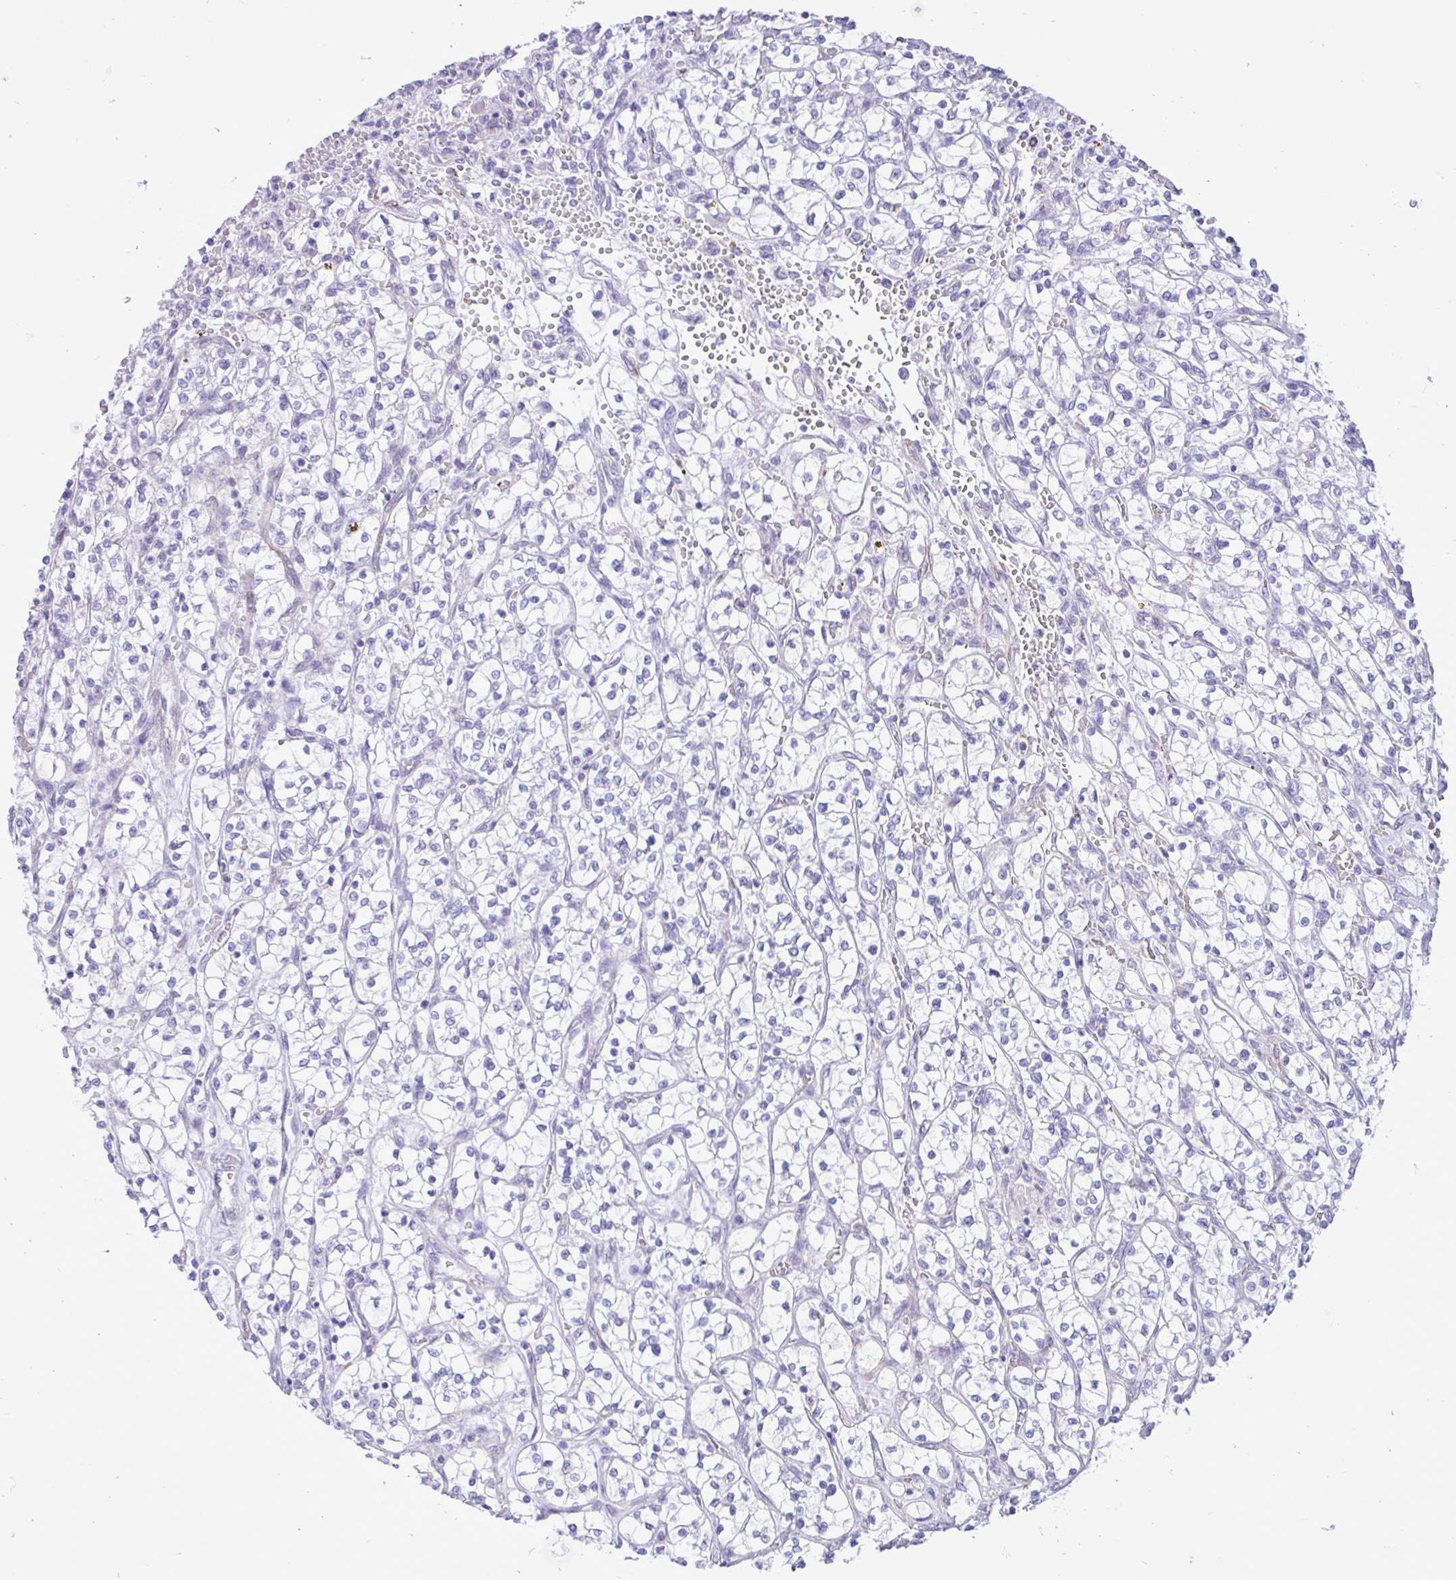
{"staining": {"intensity": "negative", "quantity": "none", "location": "none"}, "tissue": "renal cancer", "cell_type": "Tumor cells", "image_type": "cancer", "snomed": [{"axis": "morphology", "description": "Adenocarcinoma, NOS"}, {"axis": "topography", "description": "Kidney"}], "caption": "An immunohistochemistry (IHC) image of renal cancer (adenocarcinoma) is shown. There is no staining in tumor cells of renal cancer (adenocarcinoma).", "gene": "ZNF101", "patient": {"sex": "female", "age": 64}}